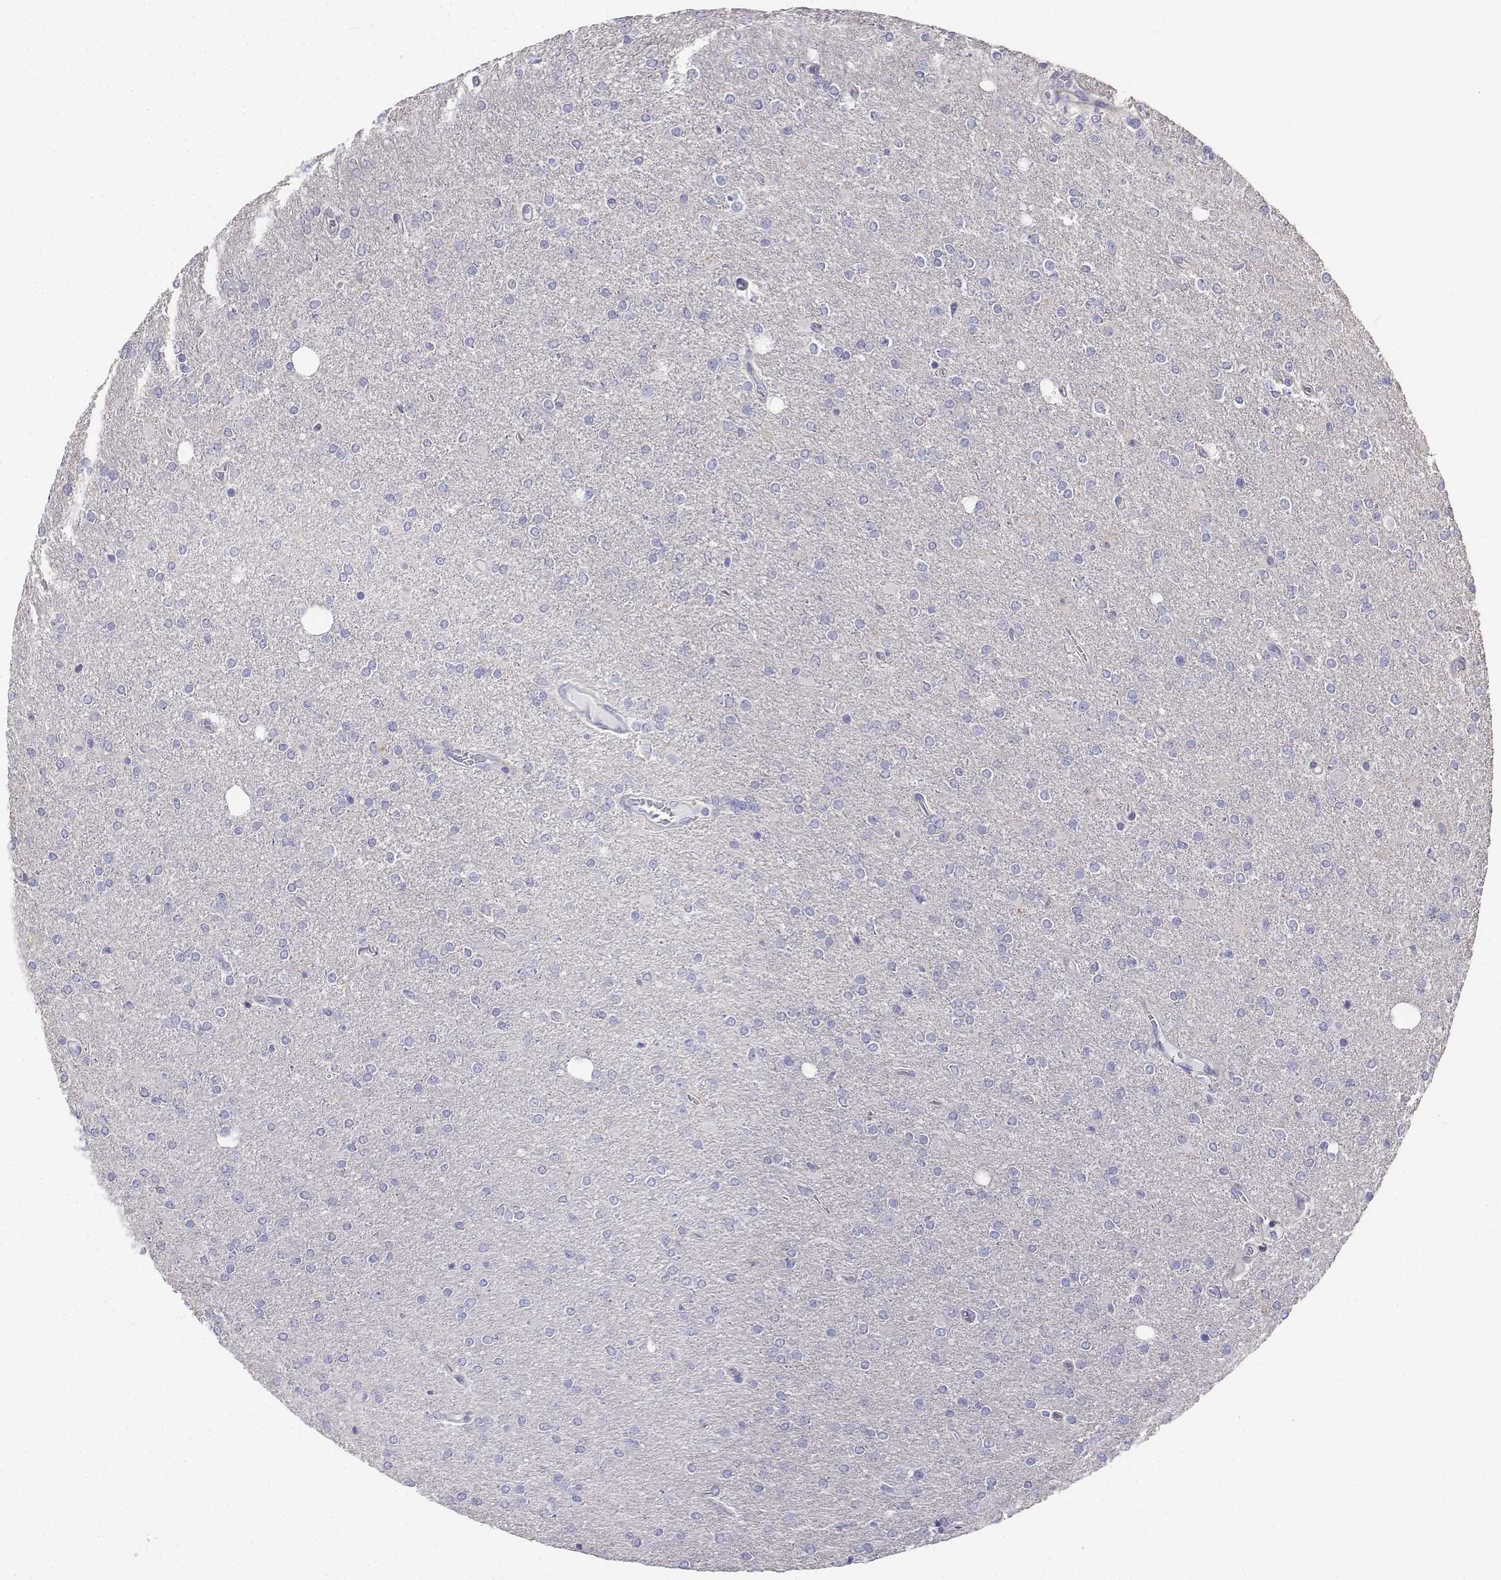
{"staining": {"intensity": "negative", "quantity": "none", "location": "none"}, "tissue": "glioma", "cell_type": "Tumor cells", "image_type": "cancer", "snomed": [{"axis": "morphology", "description": "Glioma, malignant, High grade"}, {"axis": "topography", "description": "Cerebral cortex"}], "caption": "Glioma was stained to show a protein in brown. There is no significant expression in tumor cells. Brightfield microscopy of IHC stained with DAB (brown) and hematoxylin (blue), captured at high magnification.", "gene": "LGSN", "patient": {"sex": "male", "age": 70}}